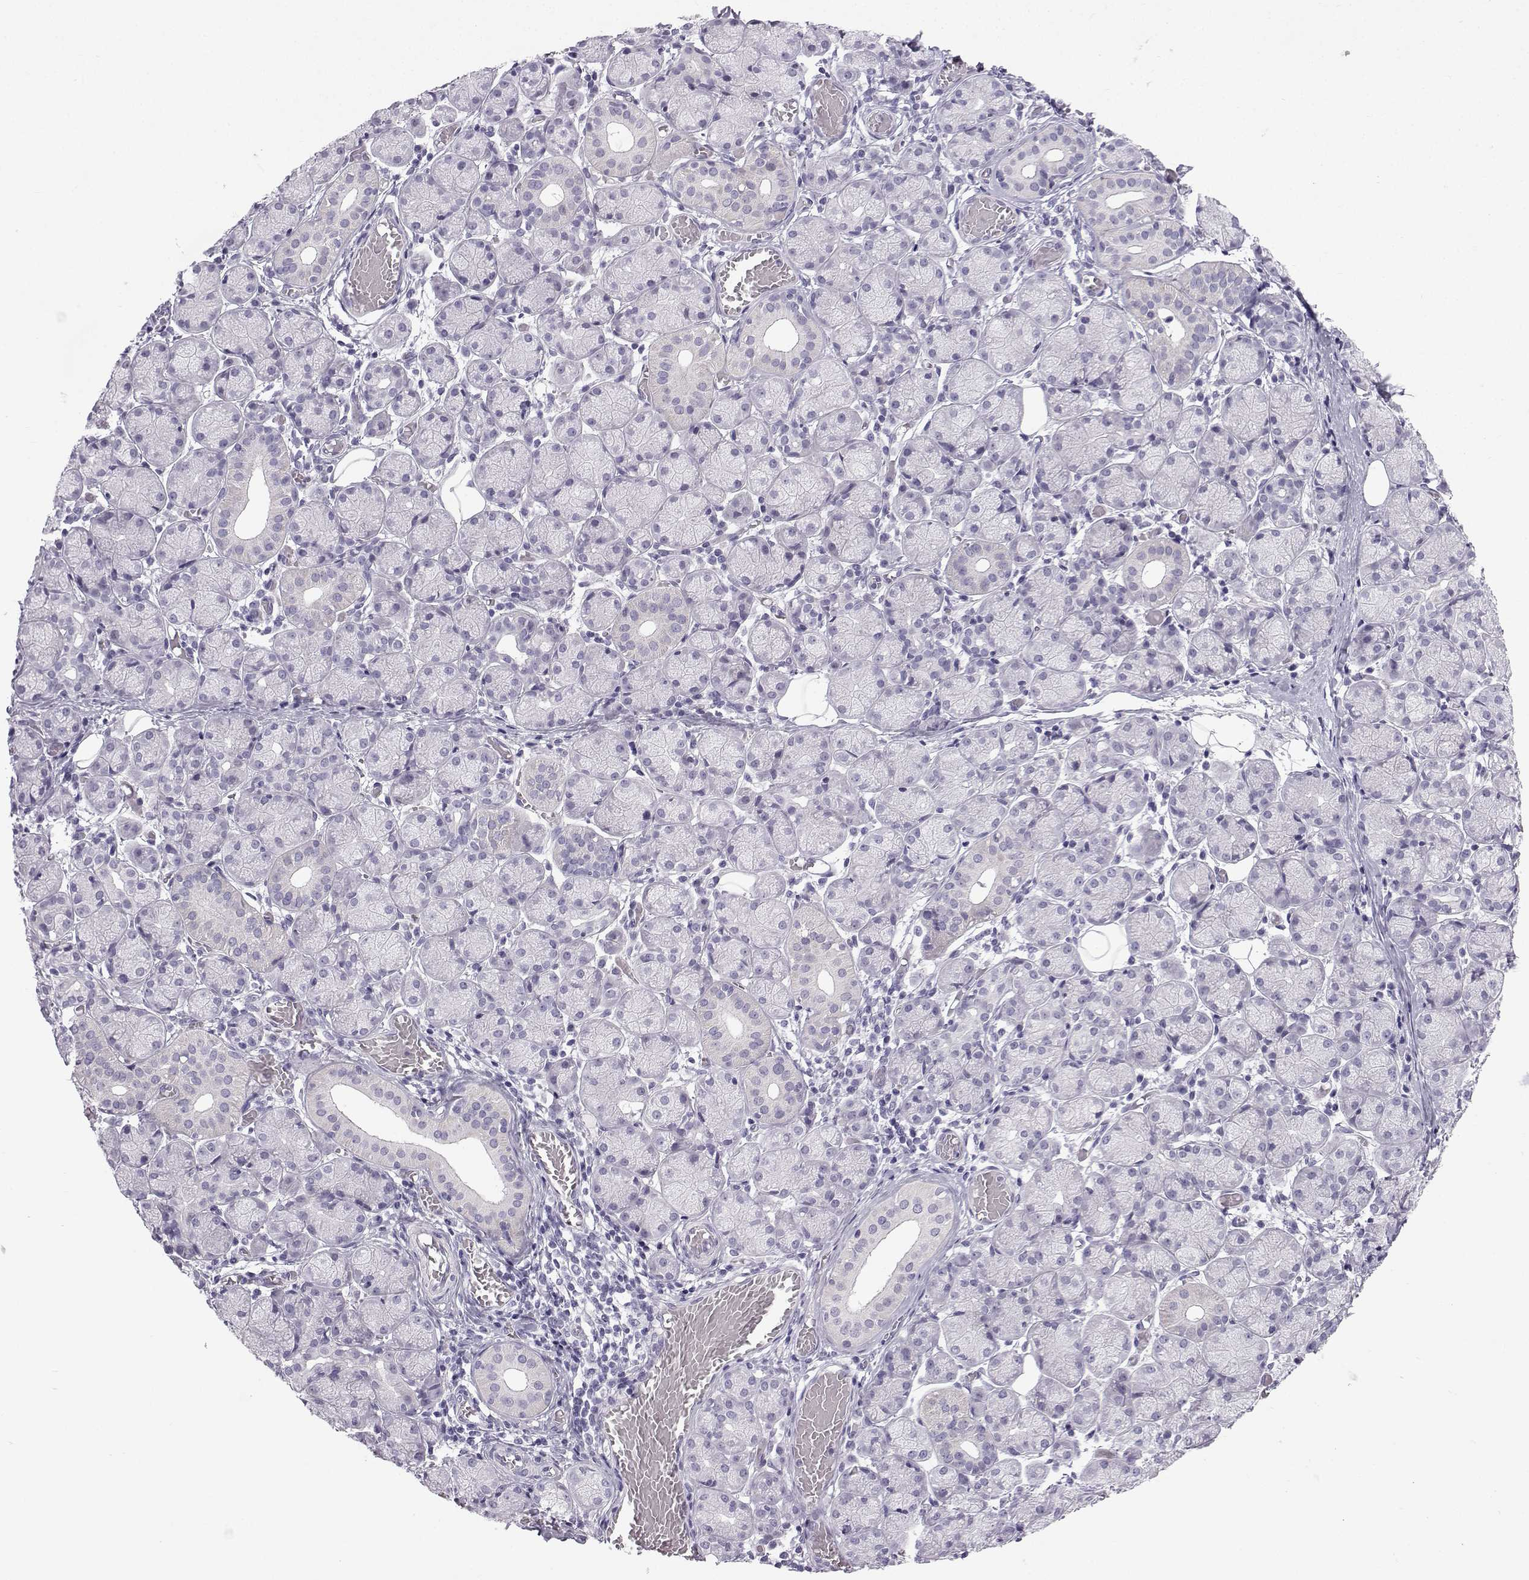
{"staining": {"intensity": "negative", "quantity": "none", "location": "none"}, "tissue": "salivary gland", "cell_type": "Glandular cells", "image_type": "normal", "snomed": [{"axis": "morphology", "description": "Normal tissue, NOS"}, {"axis": "topography", "description": "Salivary gland"}, {"axis": "topography", "description": "Peripheral nerve tissue"}], "caption": "IHC histopathology image of unremarkable human salivary gland stained for a protein (brown), which reveals no expression in glandular cells.", "gene": "CFAP53", "patient": {"sex": "female", "age": 24}}